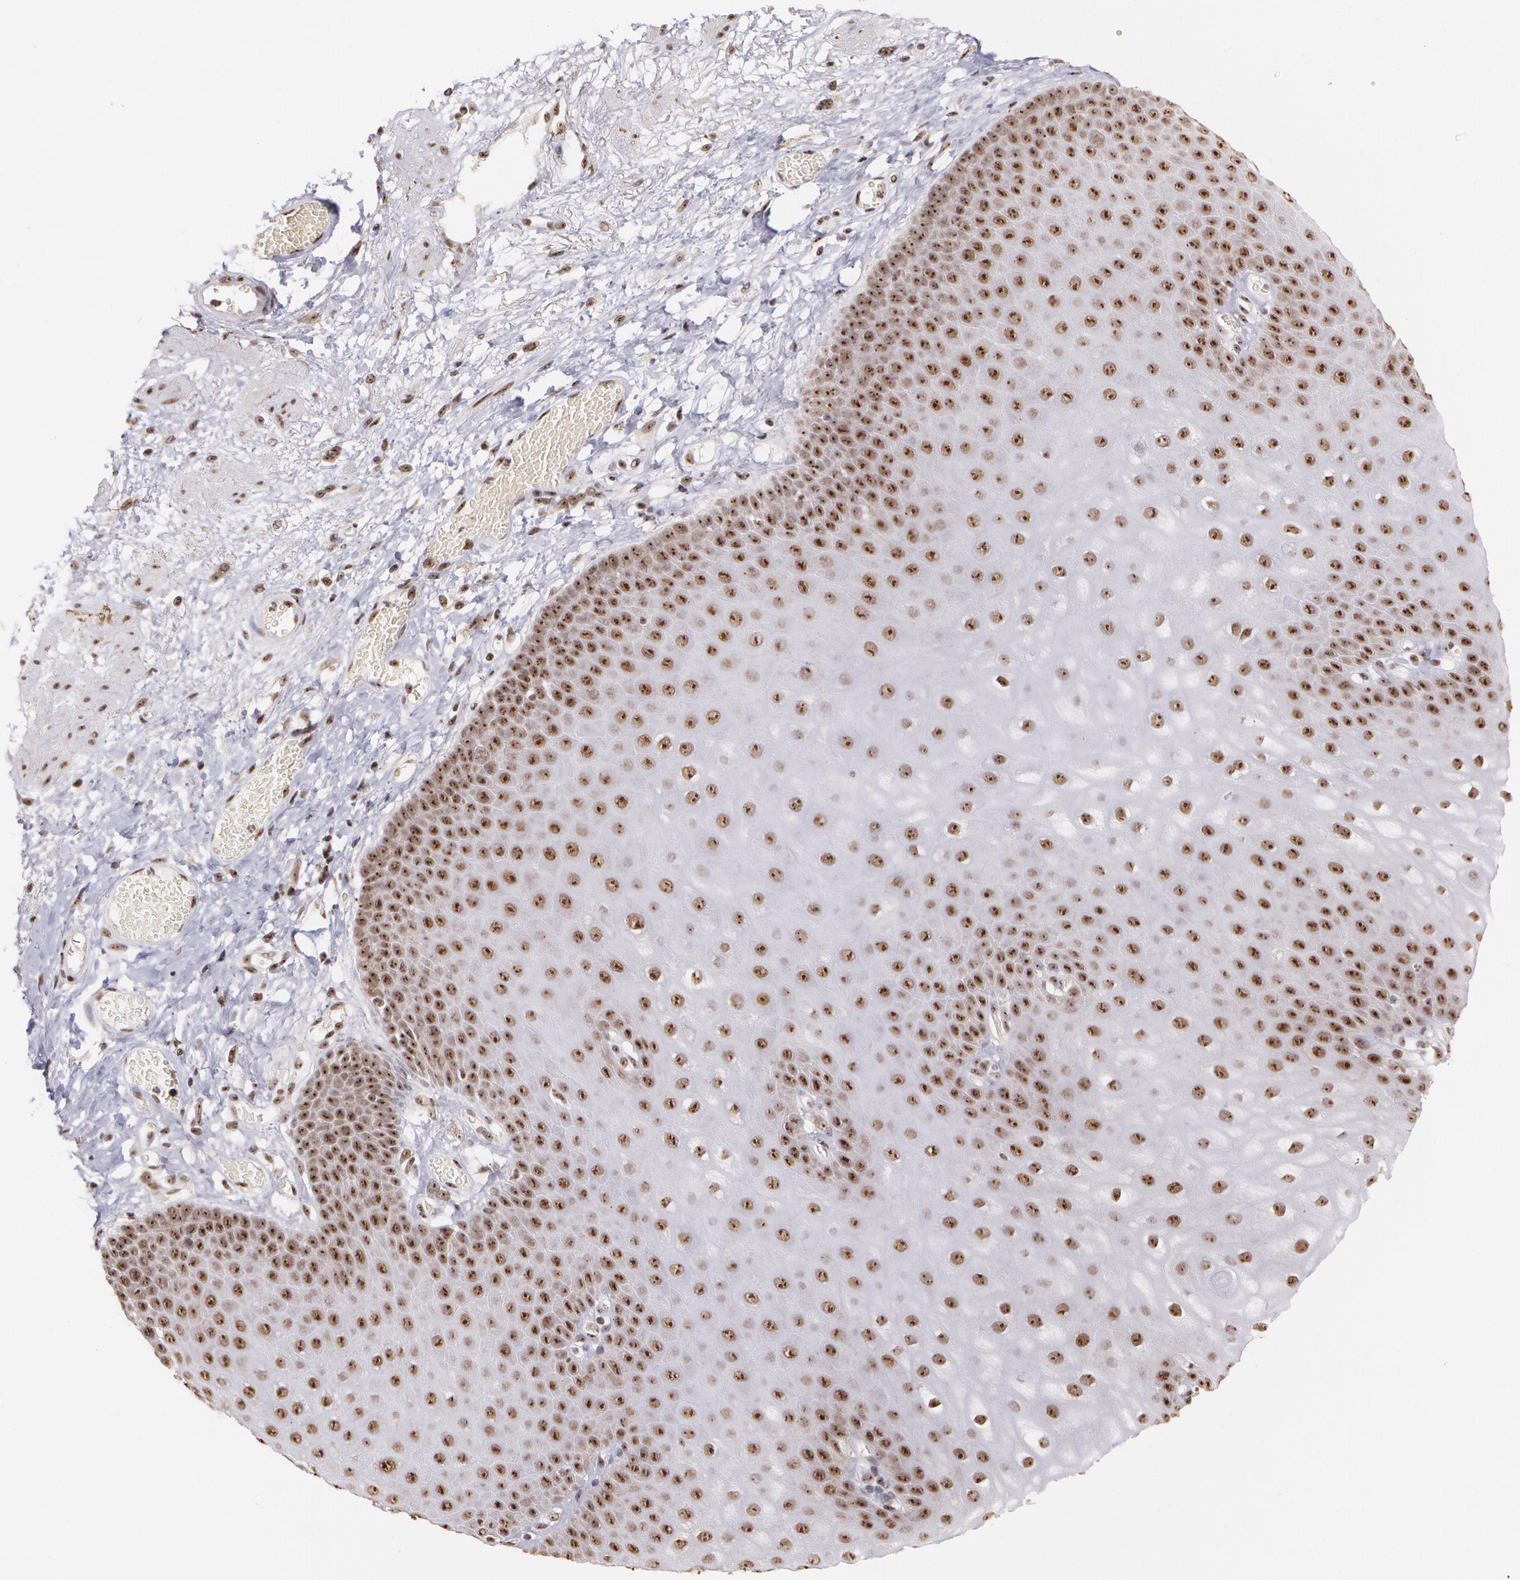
{"staining": {"intensity": "strong", "quantity": ">75%", "location": "cytoplasmic/membranous,nuclear"}, "tissue": "skin", "cell_type": "Epidermal cells", "image_type": "normal", "snomed": [{"axis": "morphology", "description": "Normal tissue, NOS"}, {"axis": "morphology", "description": "Hemorrhoids"}, {"axis": "morphology", "description": "Inflammation, NOS"}, {"axis": "topography", "description": "Anal"}], "caption": "This is a photomicrograph of immunohistochemistry staining of benign skin, which shows strong positivity in the cytoplasmic/membranous,nuclear of epidermal cells.", "gene": "C6orf15", "patient": {"sex": "male", "age": 60}}